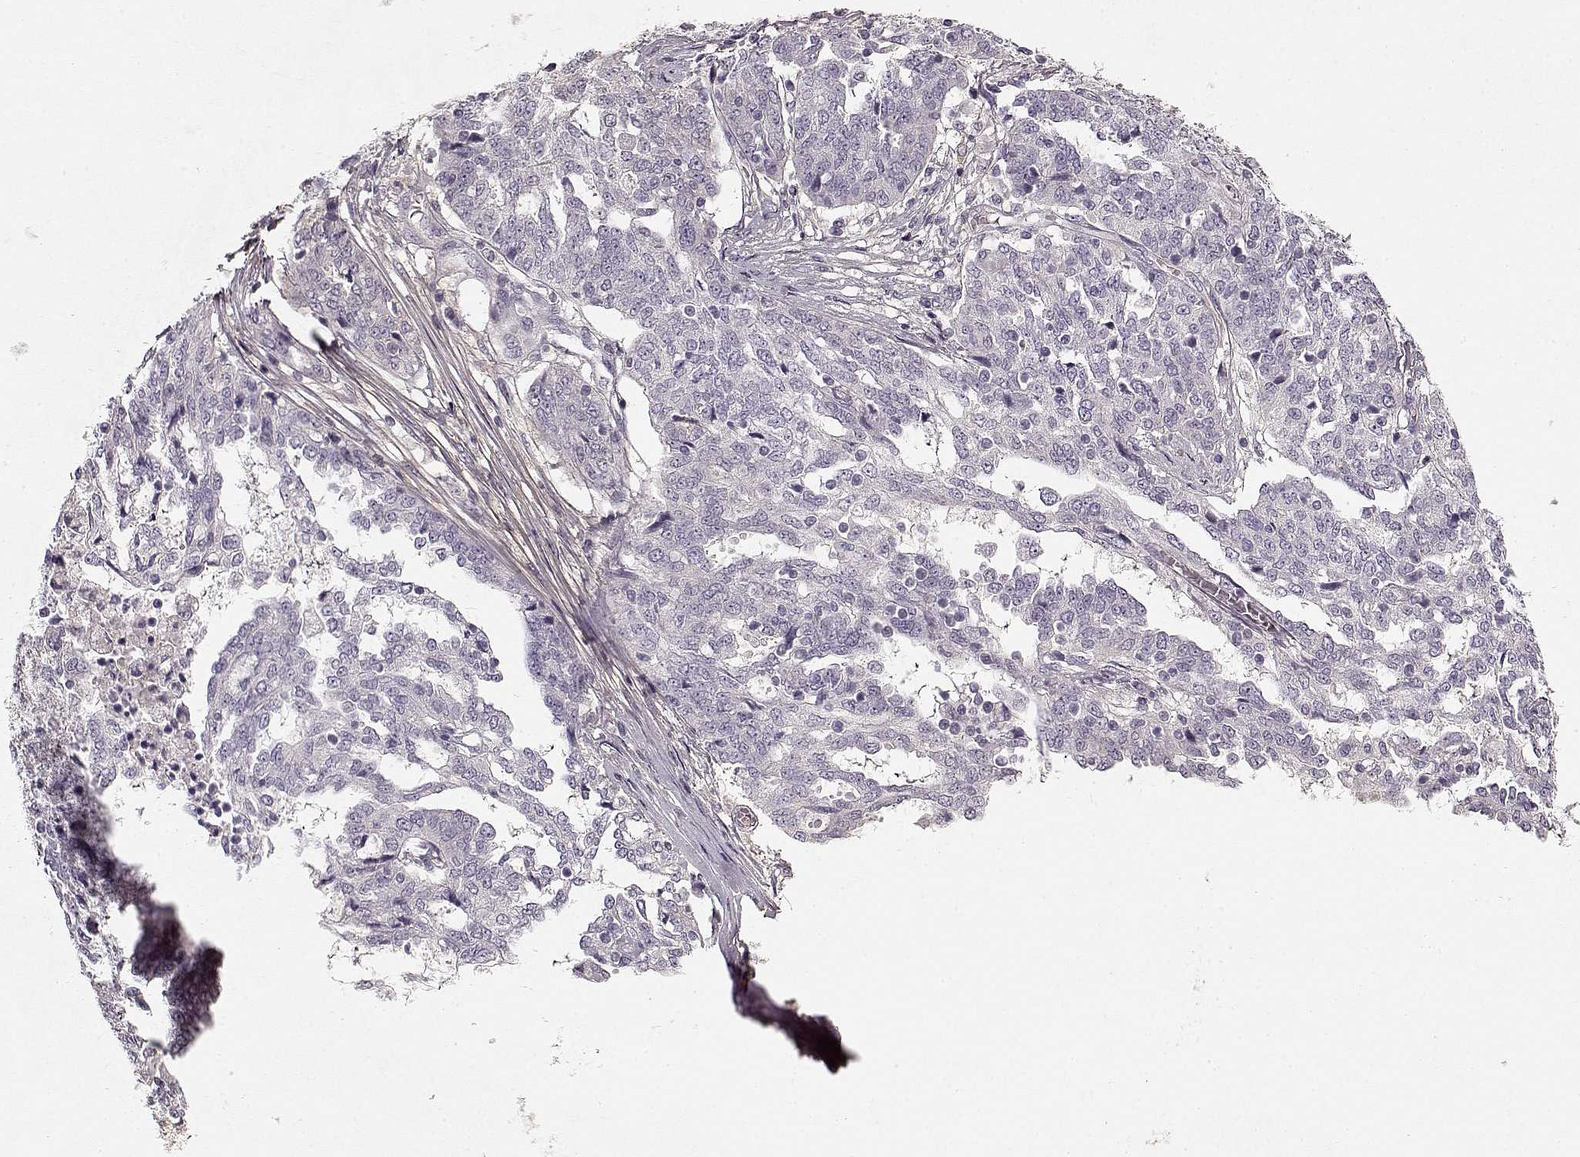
{"staining": {"intensity": "negative", "quantity": "none", "location": "none"}, "tissue": "ovarian cancer", "cell_type": "Tumor cells", "image_type": "cancer", "snomed": [{"axis": "morphology", "description": "Cystadenocarcinoma, serous, NOS"}, {"axis": "topography", "description": "Ovary"}], "caption": "Immunohistochemistry (IHC) of ovarian cancer (serous cystadenocarcinoma) exhibits no staining in tumor cells. Nuclei are stained in blue.", "gene": "LUM", "patient": {"sex": "female", "age": 67}}